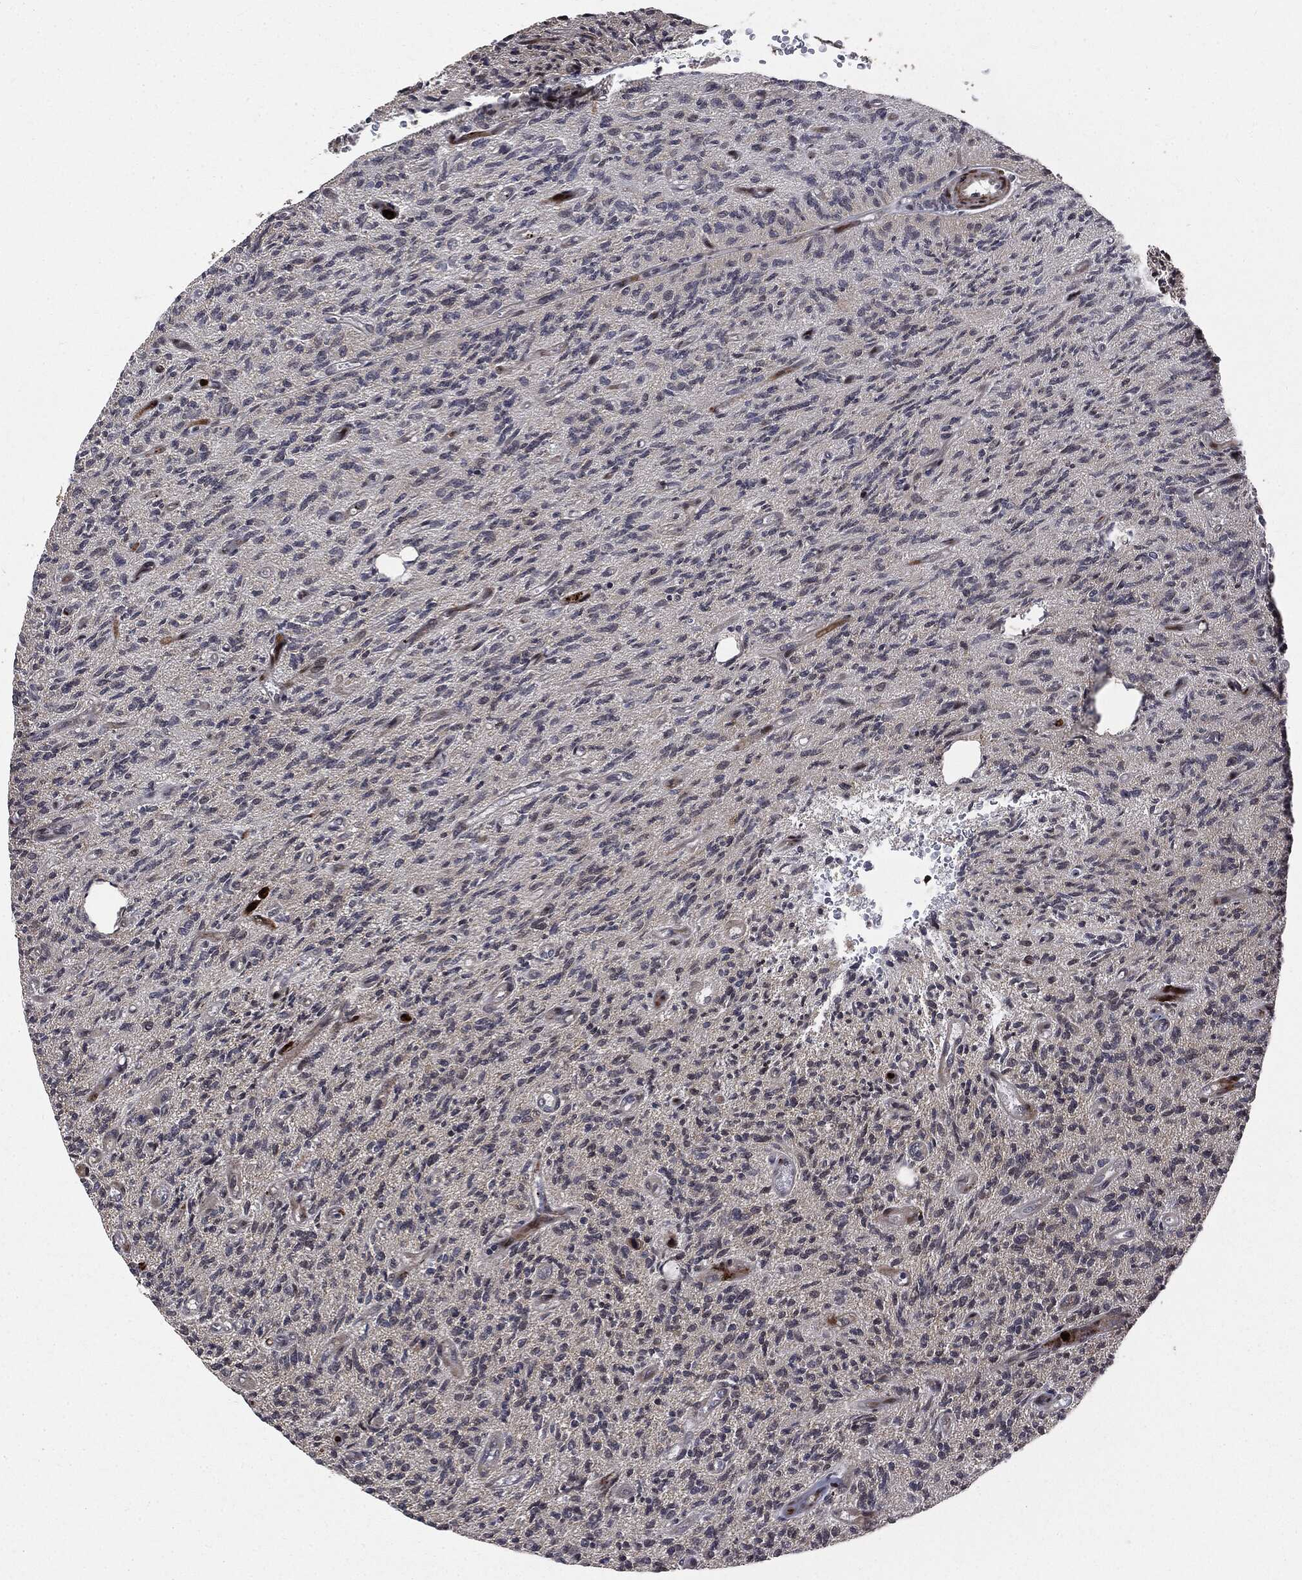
{"staining": {"intensity": "strong", "quantity": "<25%", "location": "cytoplasmic/membranous,nuclear"}, "tissue": "glioma", "cell_type": "Tumor cells", "image_type": "cancer", "snomed": [{"axis": "morphology", "description": "Glioma, malignant, High grade"}, {"axis": "topography", "description": "Brain"}], "caption": "Human malignant glioma (high-grade) stained with a brown dye displays strong cytoplasmic/membranous and nuclear positive staining in approximately <25% of tumor cells.", "gene": "SMAD4", "patient": {"sex": "male", "age": 64}}